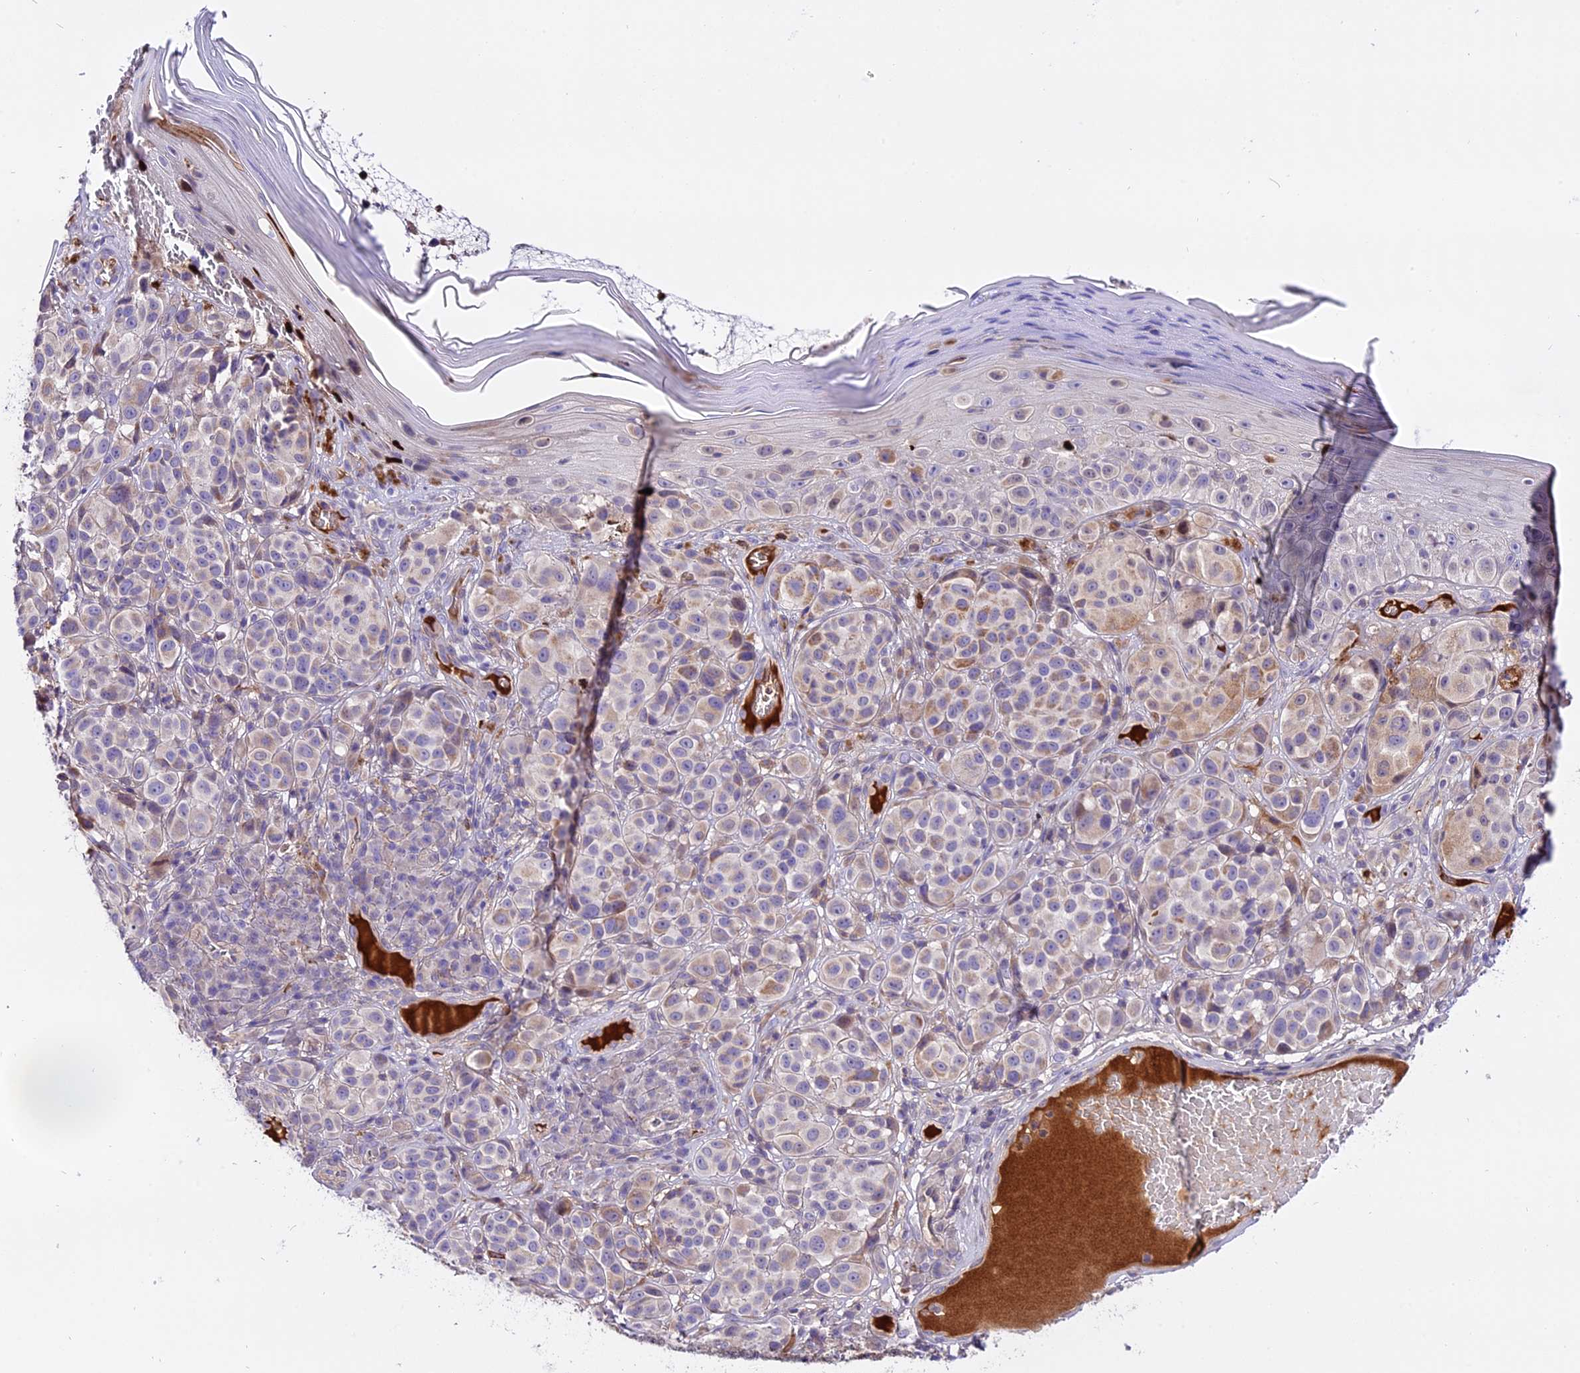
{"staining": {"intensity": "moderate", "quantity": "<25%", "location": "cytoplasmic/membranous"}, "tissue": "melanoma", "cell_type": "Tumor cells", "image_type": "cancer", "snomed": [{"axis": "morphology", "description": "Malignant melanoma, NOS"}, {"axis": "topography", "description": "Skin"}], "caption": "The micrograph demonstrates immunohistochemical staining of melanoma. There is moderate cytoplasmic/membranous positivity is appreciated in about <25% of tumor cells.", "gene": "MAP3K7CL", "patient": {"sex": "male", "age": 38}}